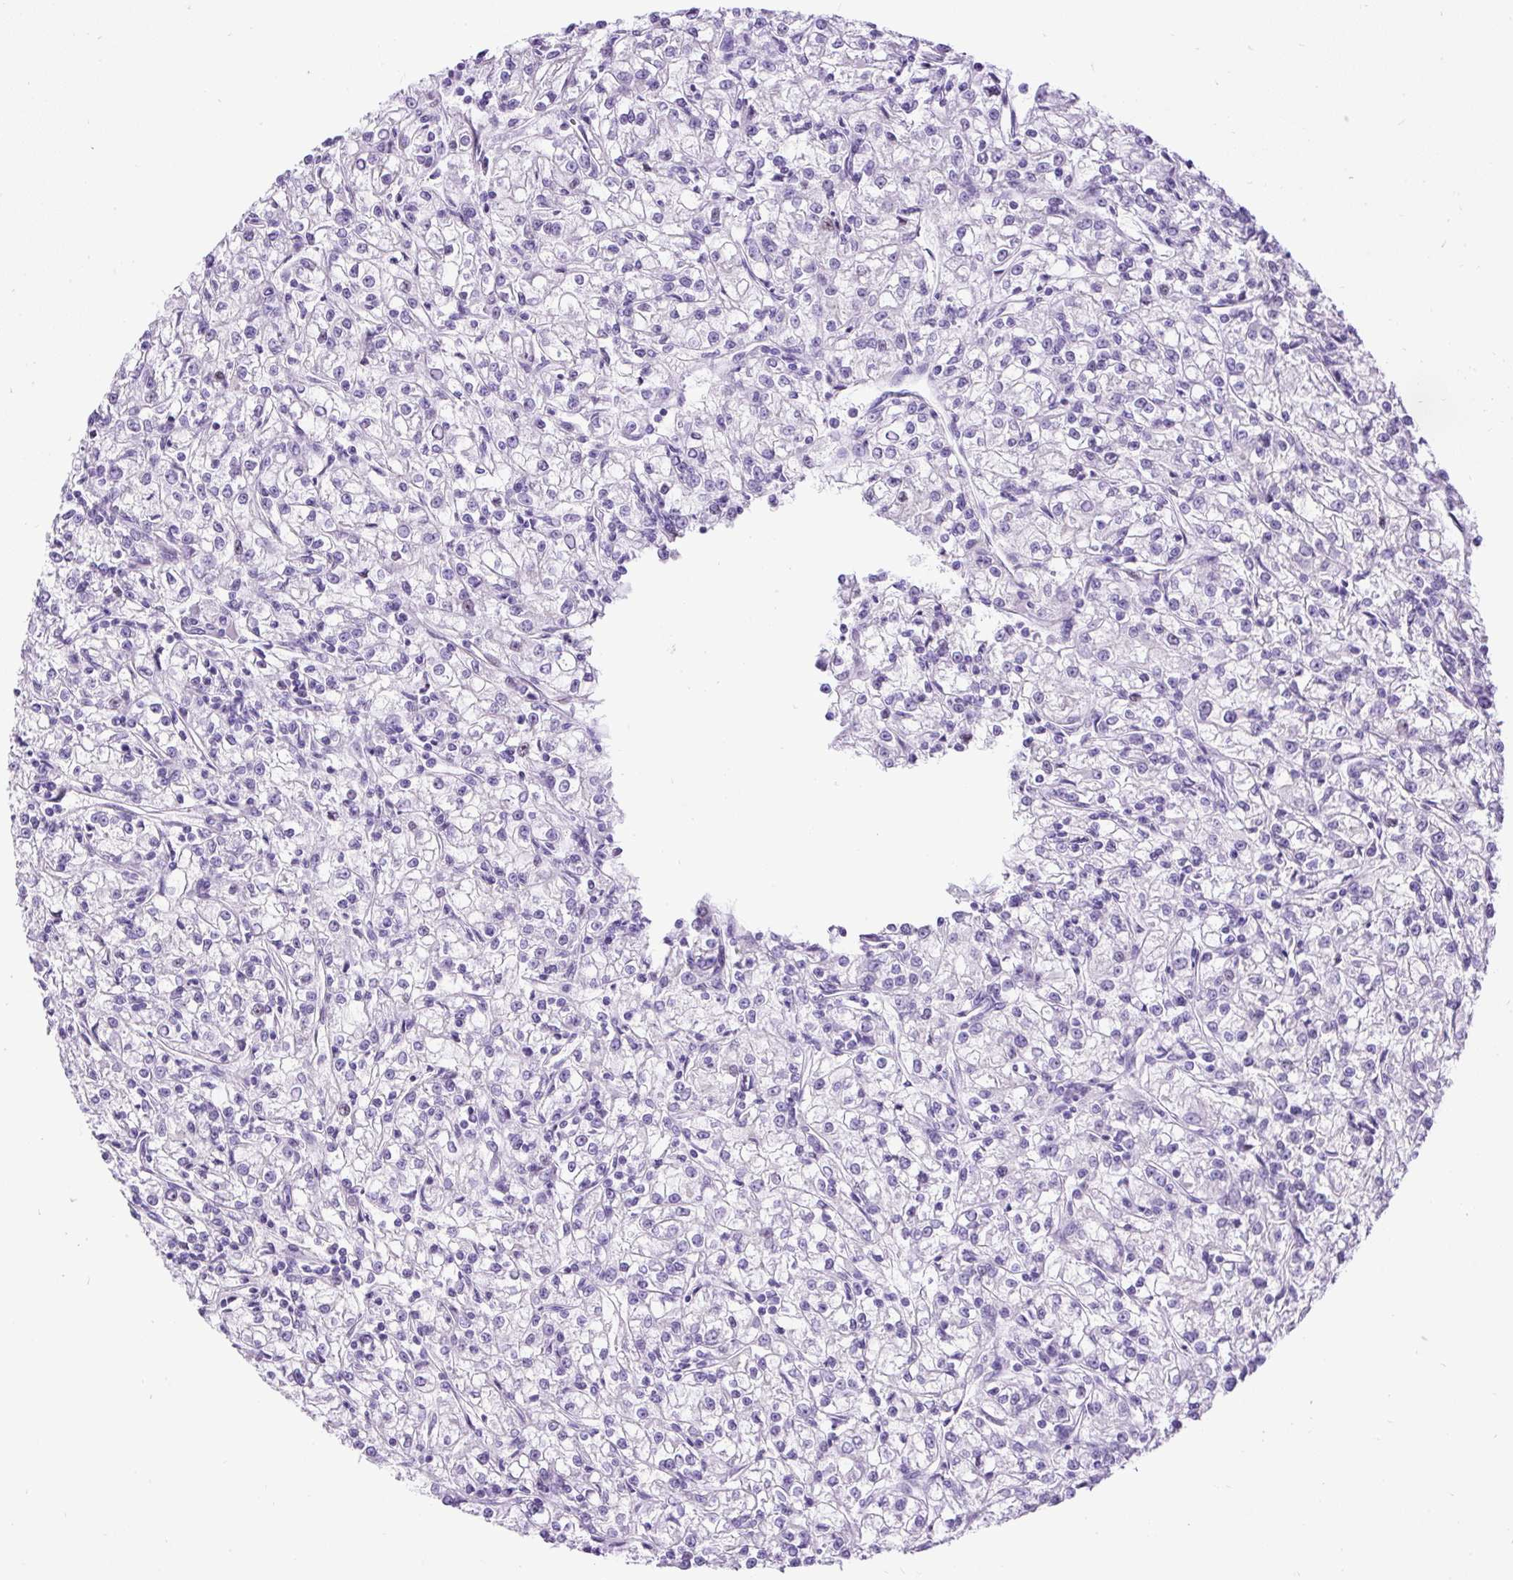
{"staining": {"intensity": "negative", "quantity": "none", "location": "none"}, "tissue": "renal cancer", "cell_type": "Tumor cells", "image_type": "cancer", "snomed": [{"axis": "morphology", "description": "Adenocarcinoma, NOS"}, {"axis": "topography", "description": "Kidney"}], "caption": "Renal adenocarcinoma stained for a protein using immunohistochemistry demonstrates no staining tumor cells.", "gene": "PDIA2", "patient": {"sex": "female", "age": 59}}